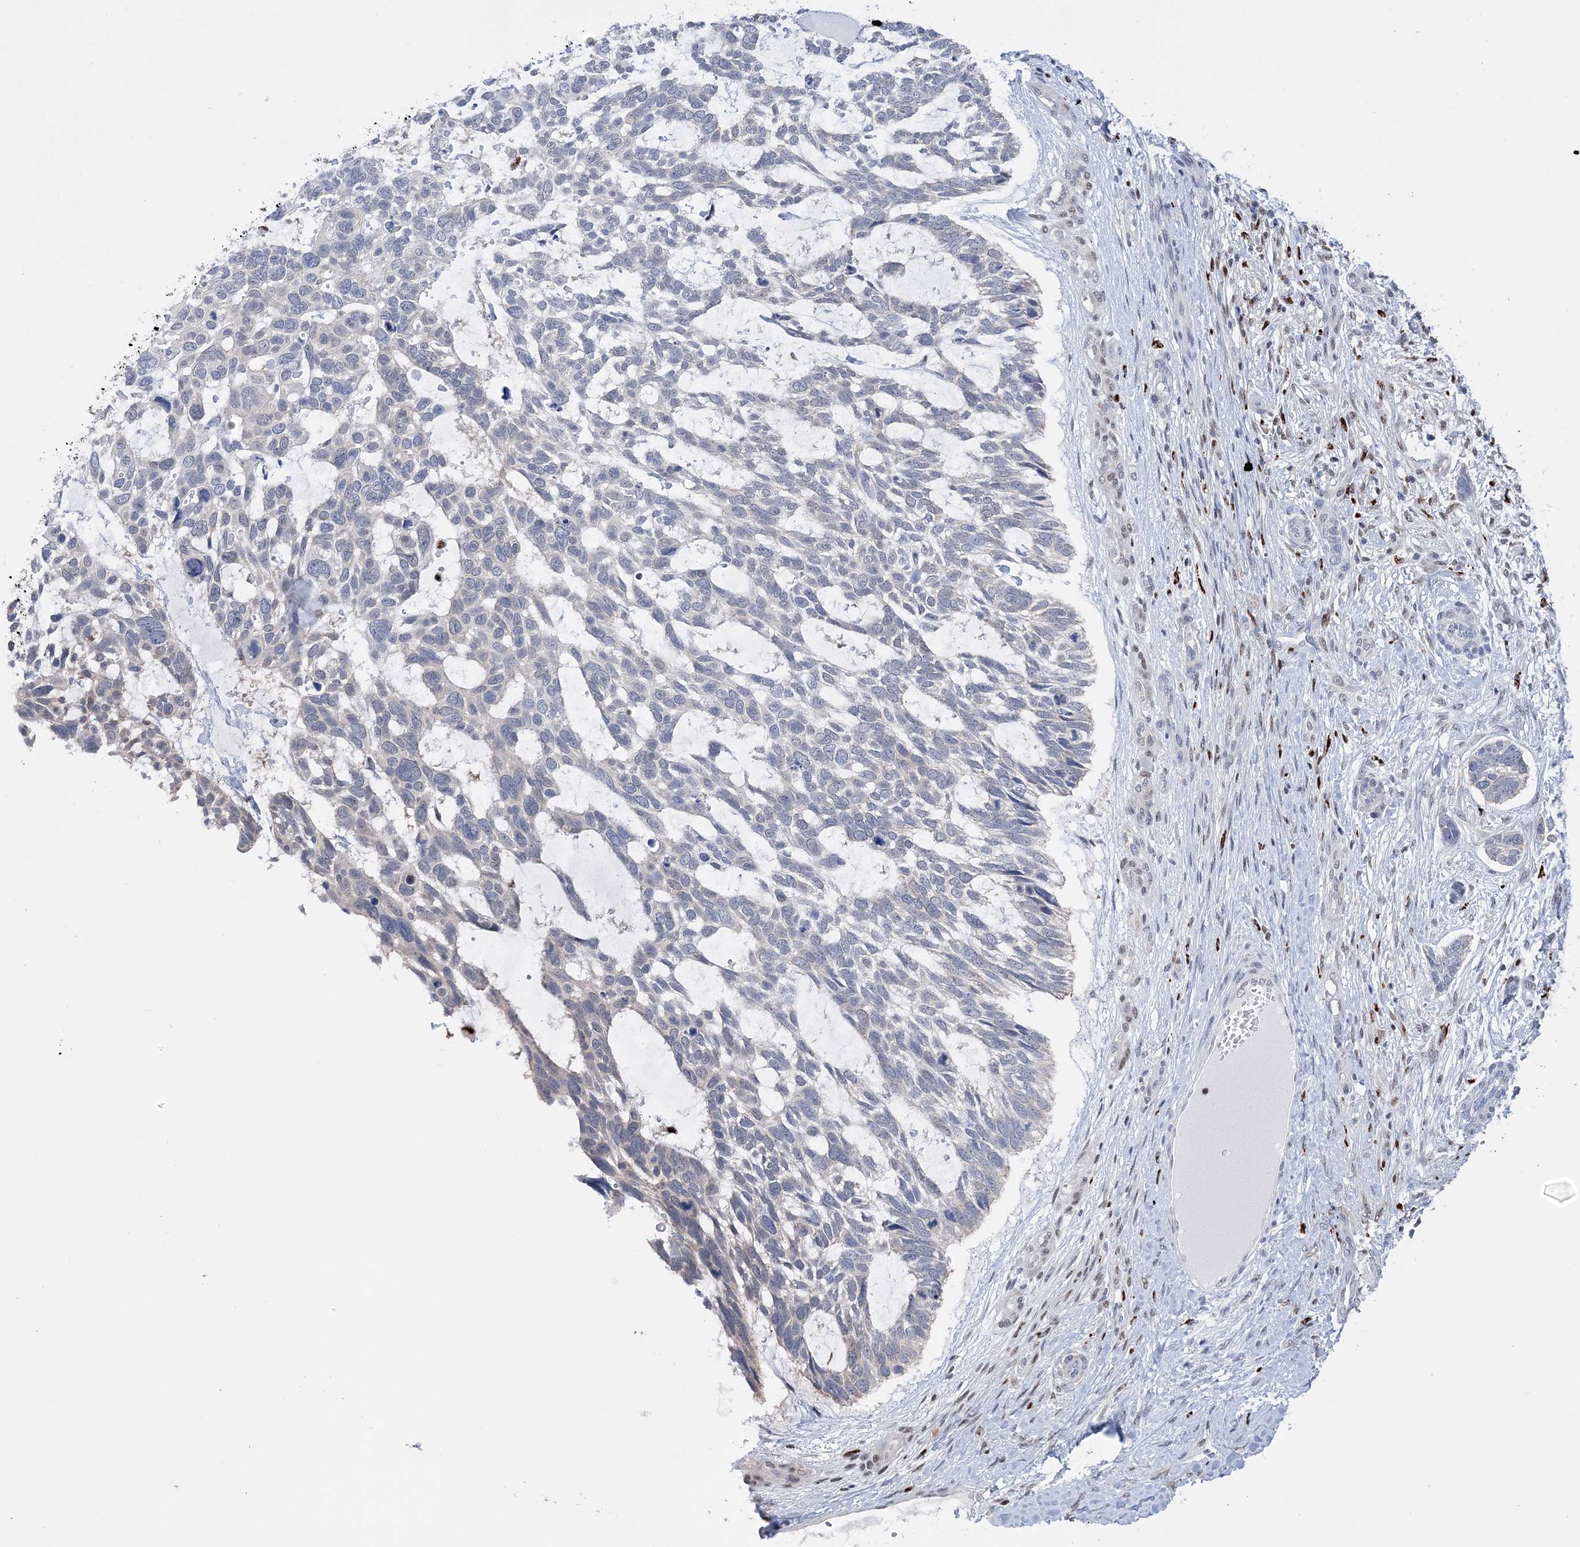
{"staining": {"intensity": "negative", "quantity": "none", "location": "none"}, "tissue": "skin cancer", "cell_type": "Tumor cells", "image_type": "cancer", "snomed": [{"axis": "morphology", "description": "Basal cell carcinoma"}, {"axis": "topography", "description": "Skin"}], "caption": "Human skin cancer stained for a protein using immunohistochemistry (IHC) exhibits no expression in tumor cells.", "gene": "NIT2", "patient": {"sex": "male", "age": 88}}